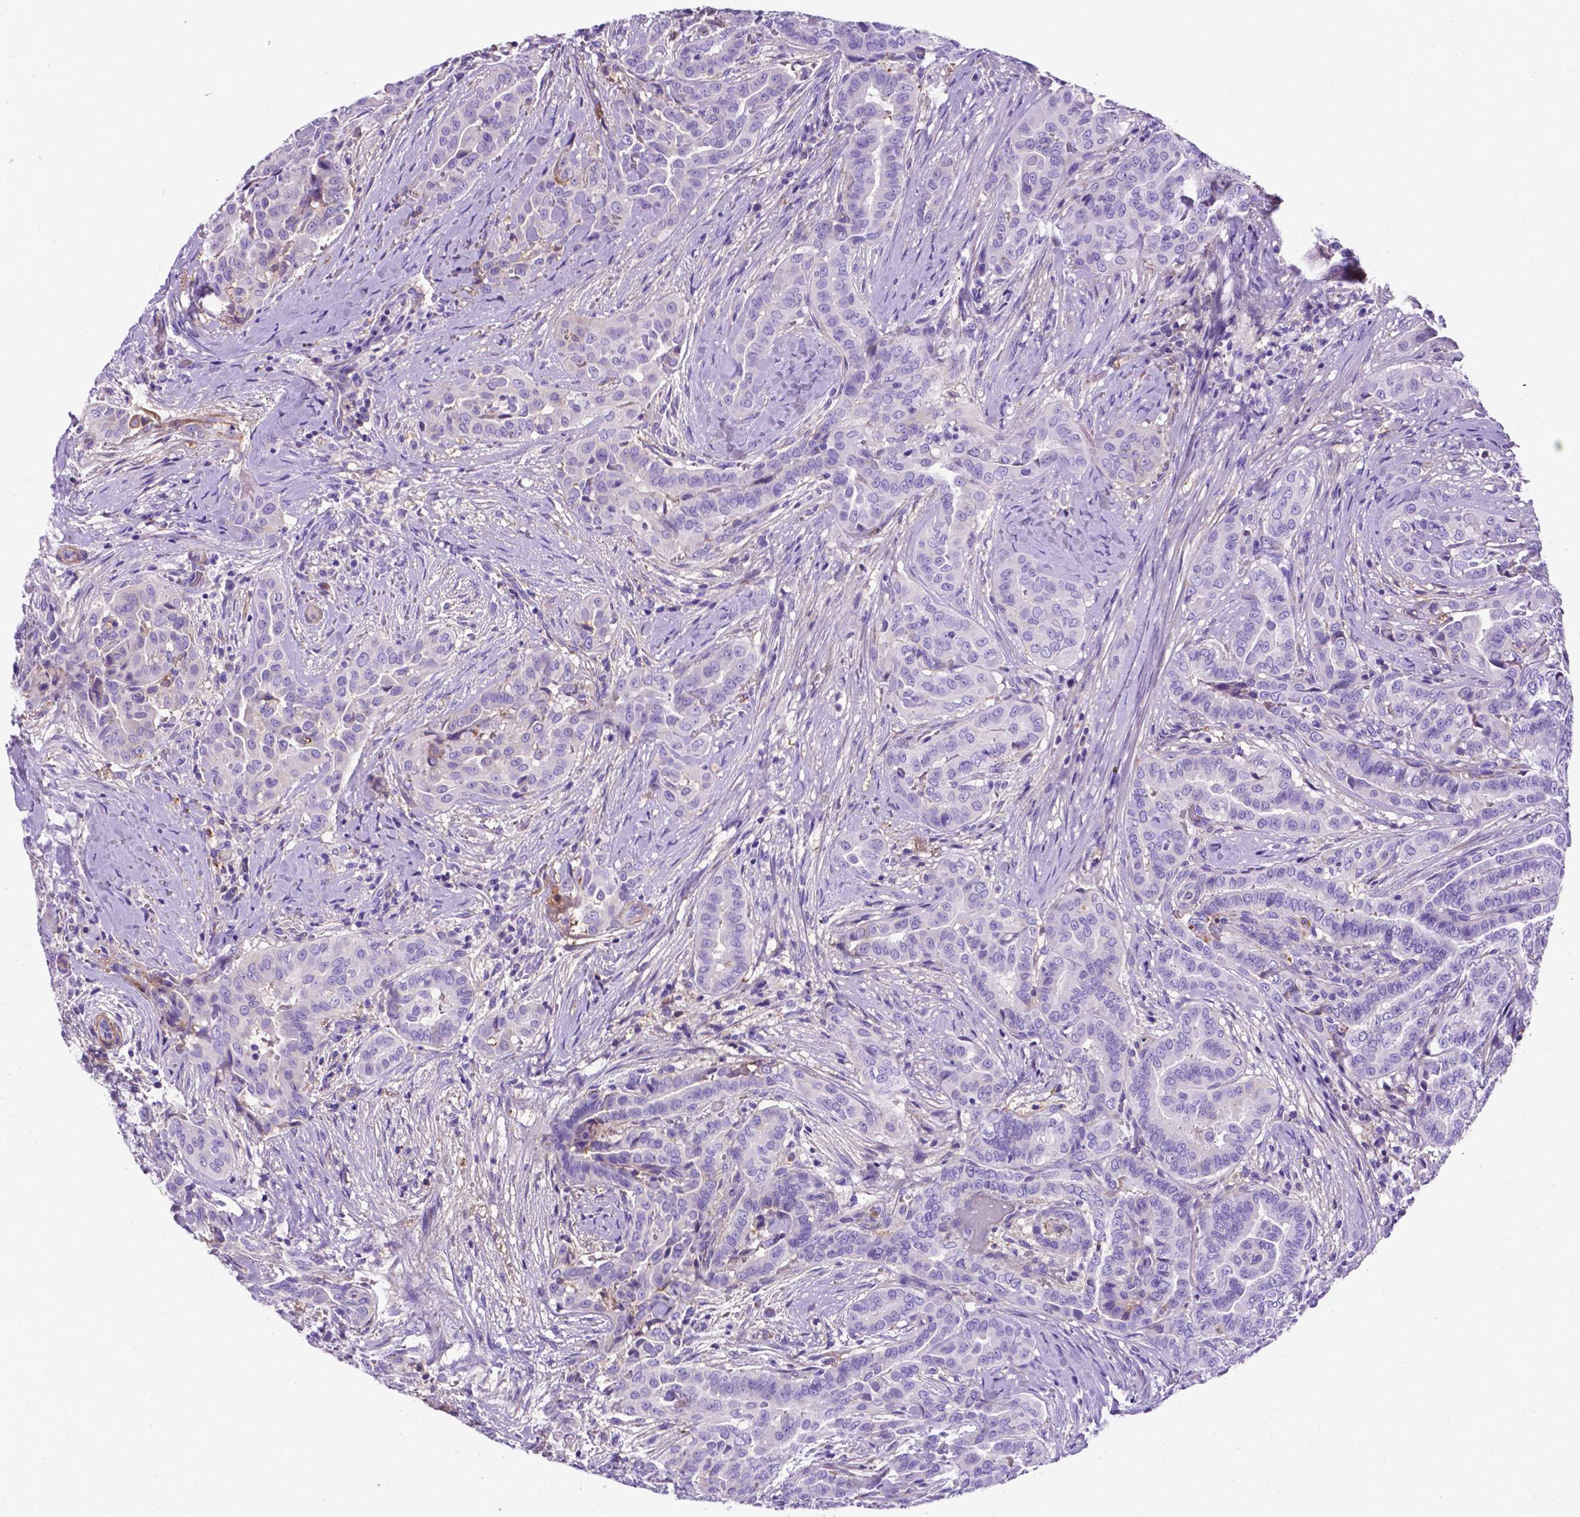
{"staining": {"intensity": "negative", "quantity": "none", "location": "none"}, "tissue": "thyroid cancer", "cell_type": "Tumor cells", "image_type": "cancer", "snomed": [{"axis": "morphology", "description": "Papillary adenocarcinoma, NOS"}, {"axis": "morphology", "description": "Papillary adenoma metastatic"}, {"axis": "topography", "description": "Thyroid gland"}], "caption": "Immunohistochemistry micrograph of neoplastic tissue: human thyroid cancer (papillary adenoma metastatic) stained with DAB demonstrates no significant protein expression in tumor cells.", "gene": "APOE", "patient": {"sex": "female", "age": 50}}